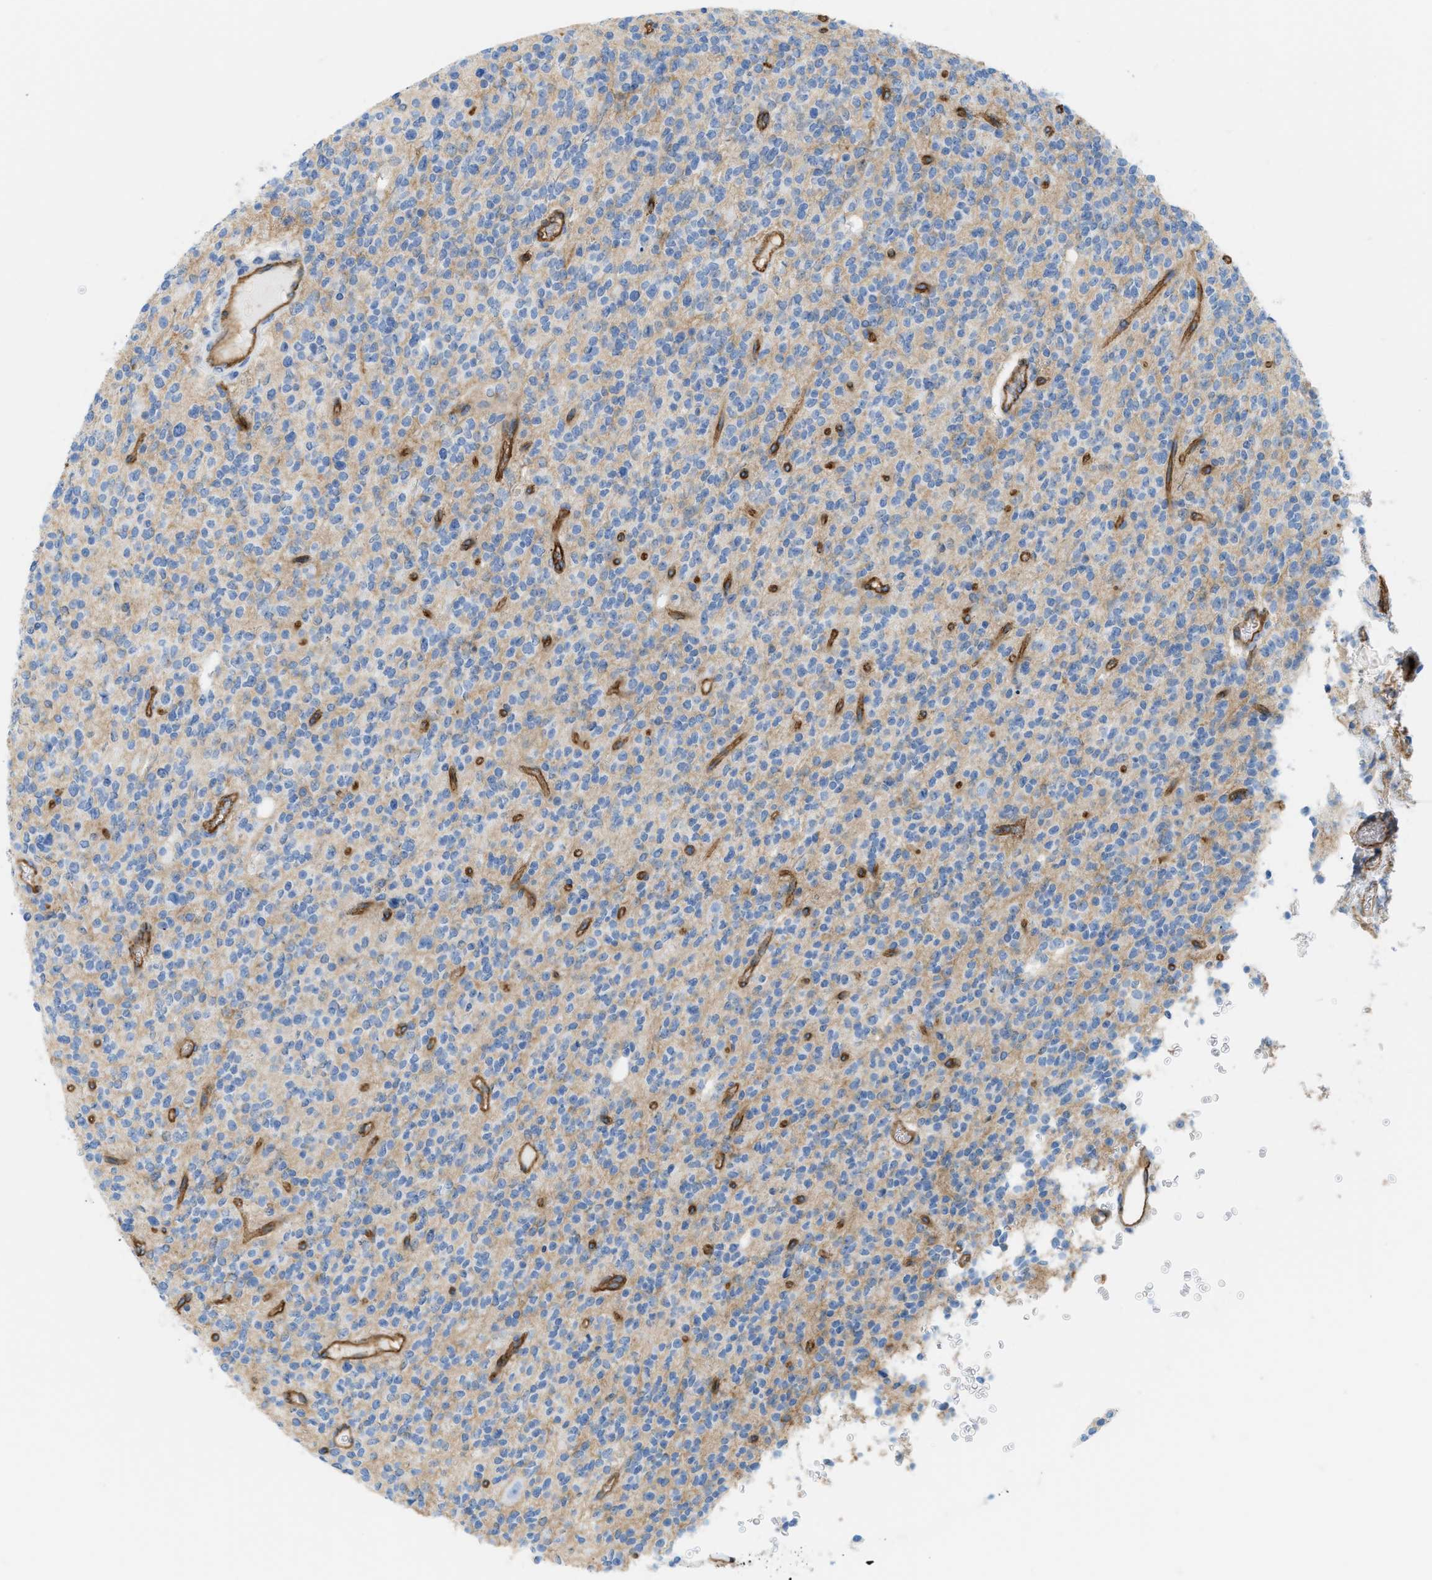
{"staining": {"intensity": "negative", "quantity": "none", "location": "none"}, "tissue": "glioma", "cell_type": "Tumor cells", "image_type": "cancer", "snomed": [{"axis": "morphology", "description": "Glioma, malignant, High grade"}, {"axis": "topography", "description": "Brain"}], "caption": "Malignant high-grade glioma was stained to show a protein in brown. There is no significant positivity in tumor cells. (Brightfield microscopy of DAB immunohistochemistry at high magnification).", "gene": "SLC3A2", "patient": {"sex": "male", "age": 34}}